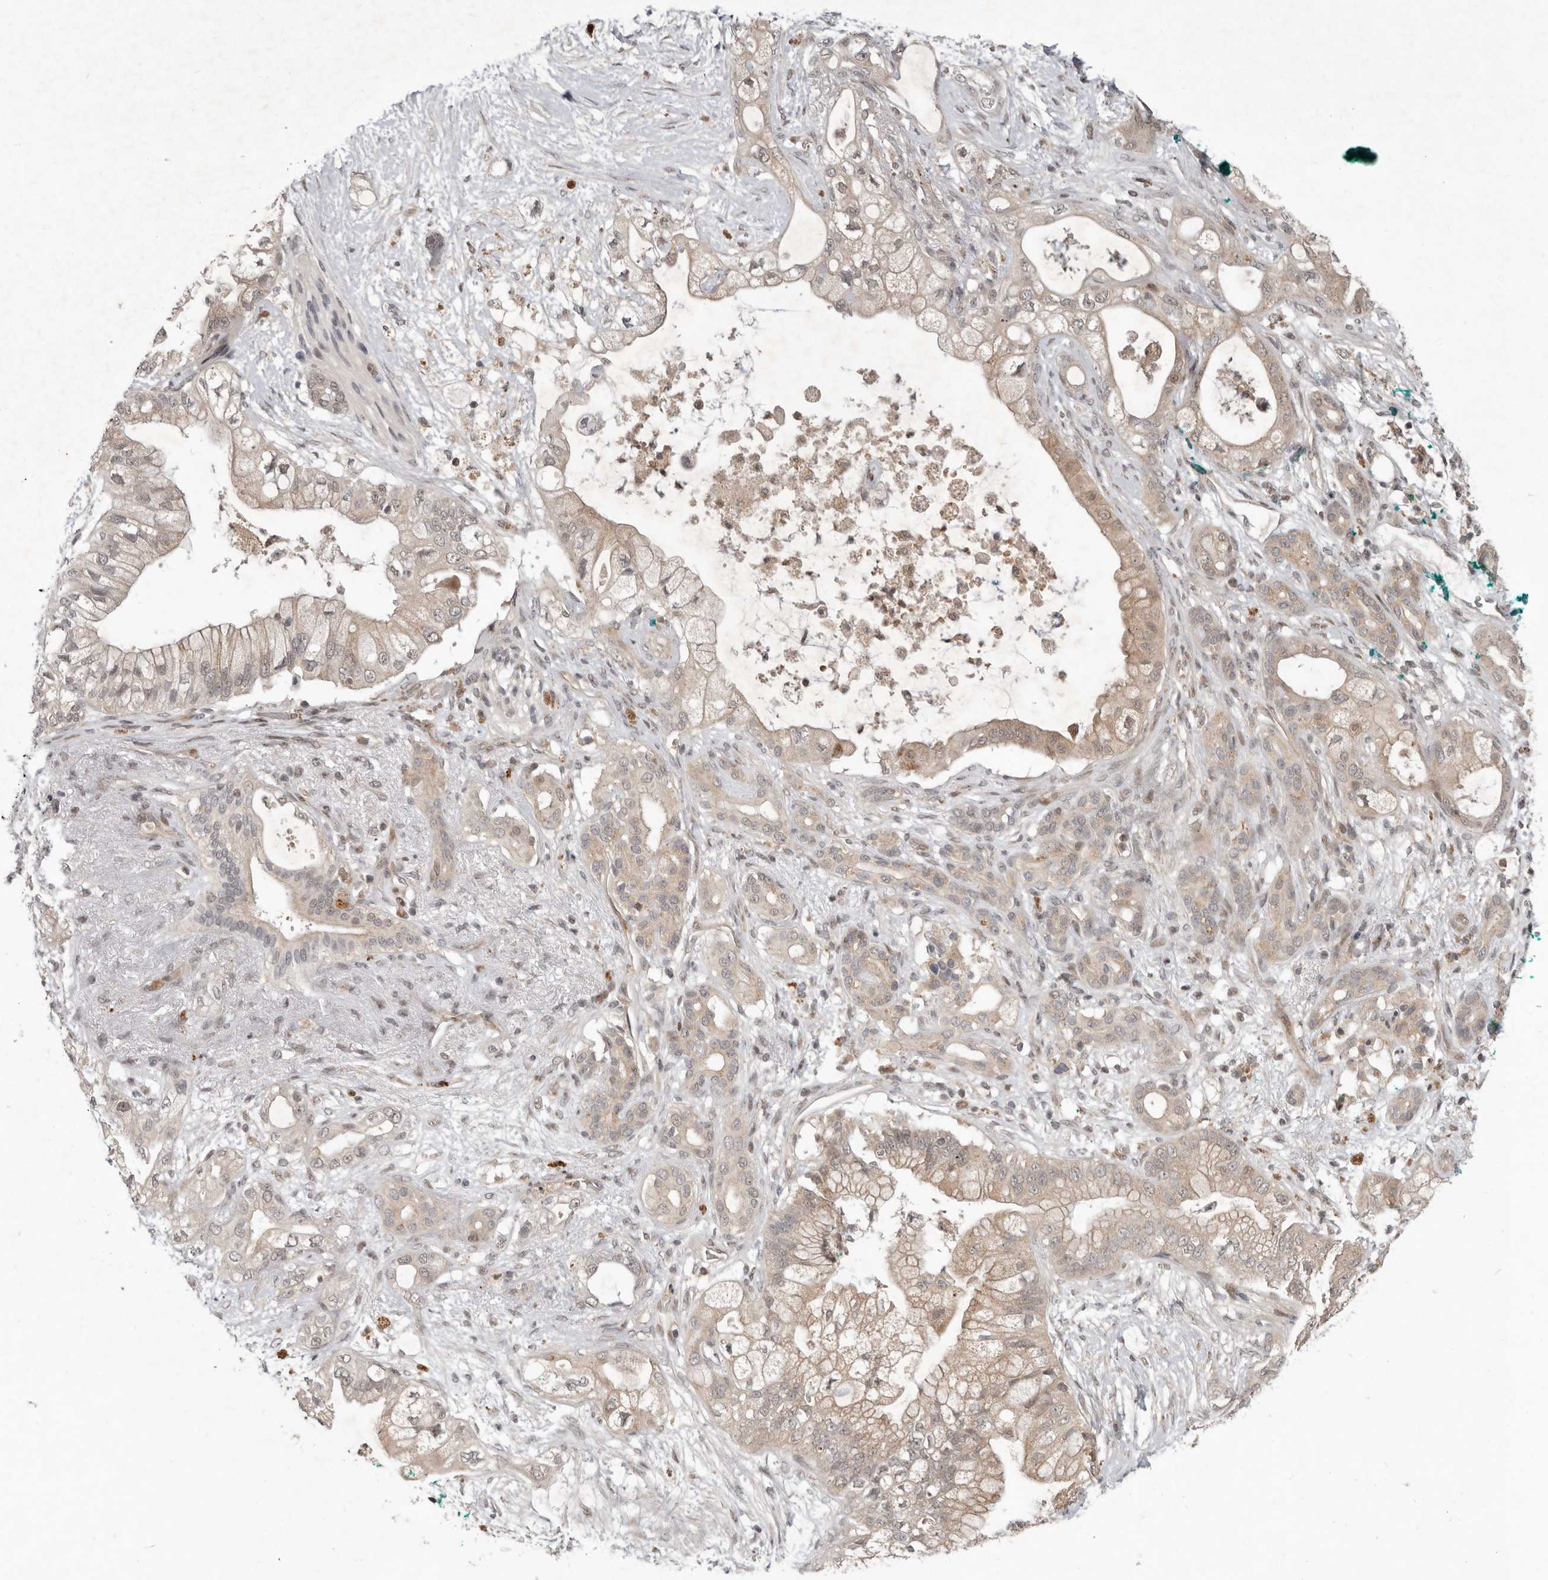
{"staining": {"intensity": "weak", "quantity": ">75%", "location": "cytoplasmic/membranous,nuclear"}, "tissue": "pancreatic cancer", "cell_type": "Tumor cells", "image_type": "cancer", "snomed": [{"axis": "morphology", "description": "Adenocarcinoma, NOS"}, {"axis": "topography", "description": "Pancreas"}], "caption": "Immunohistochemical staining of pancreatic cancer (adenocarcinoma) displays low levels of weak cytoplasmic/membranous and nuclear protein expression in approximately >75% of tumor cells.", "gene": "RABIF", "patient": {"sex": "male", "age": 53}}